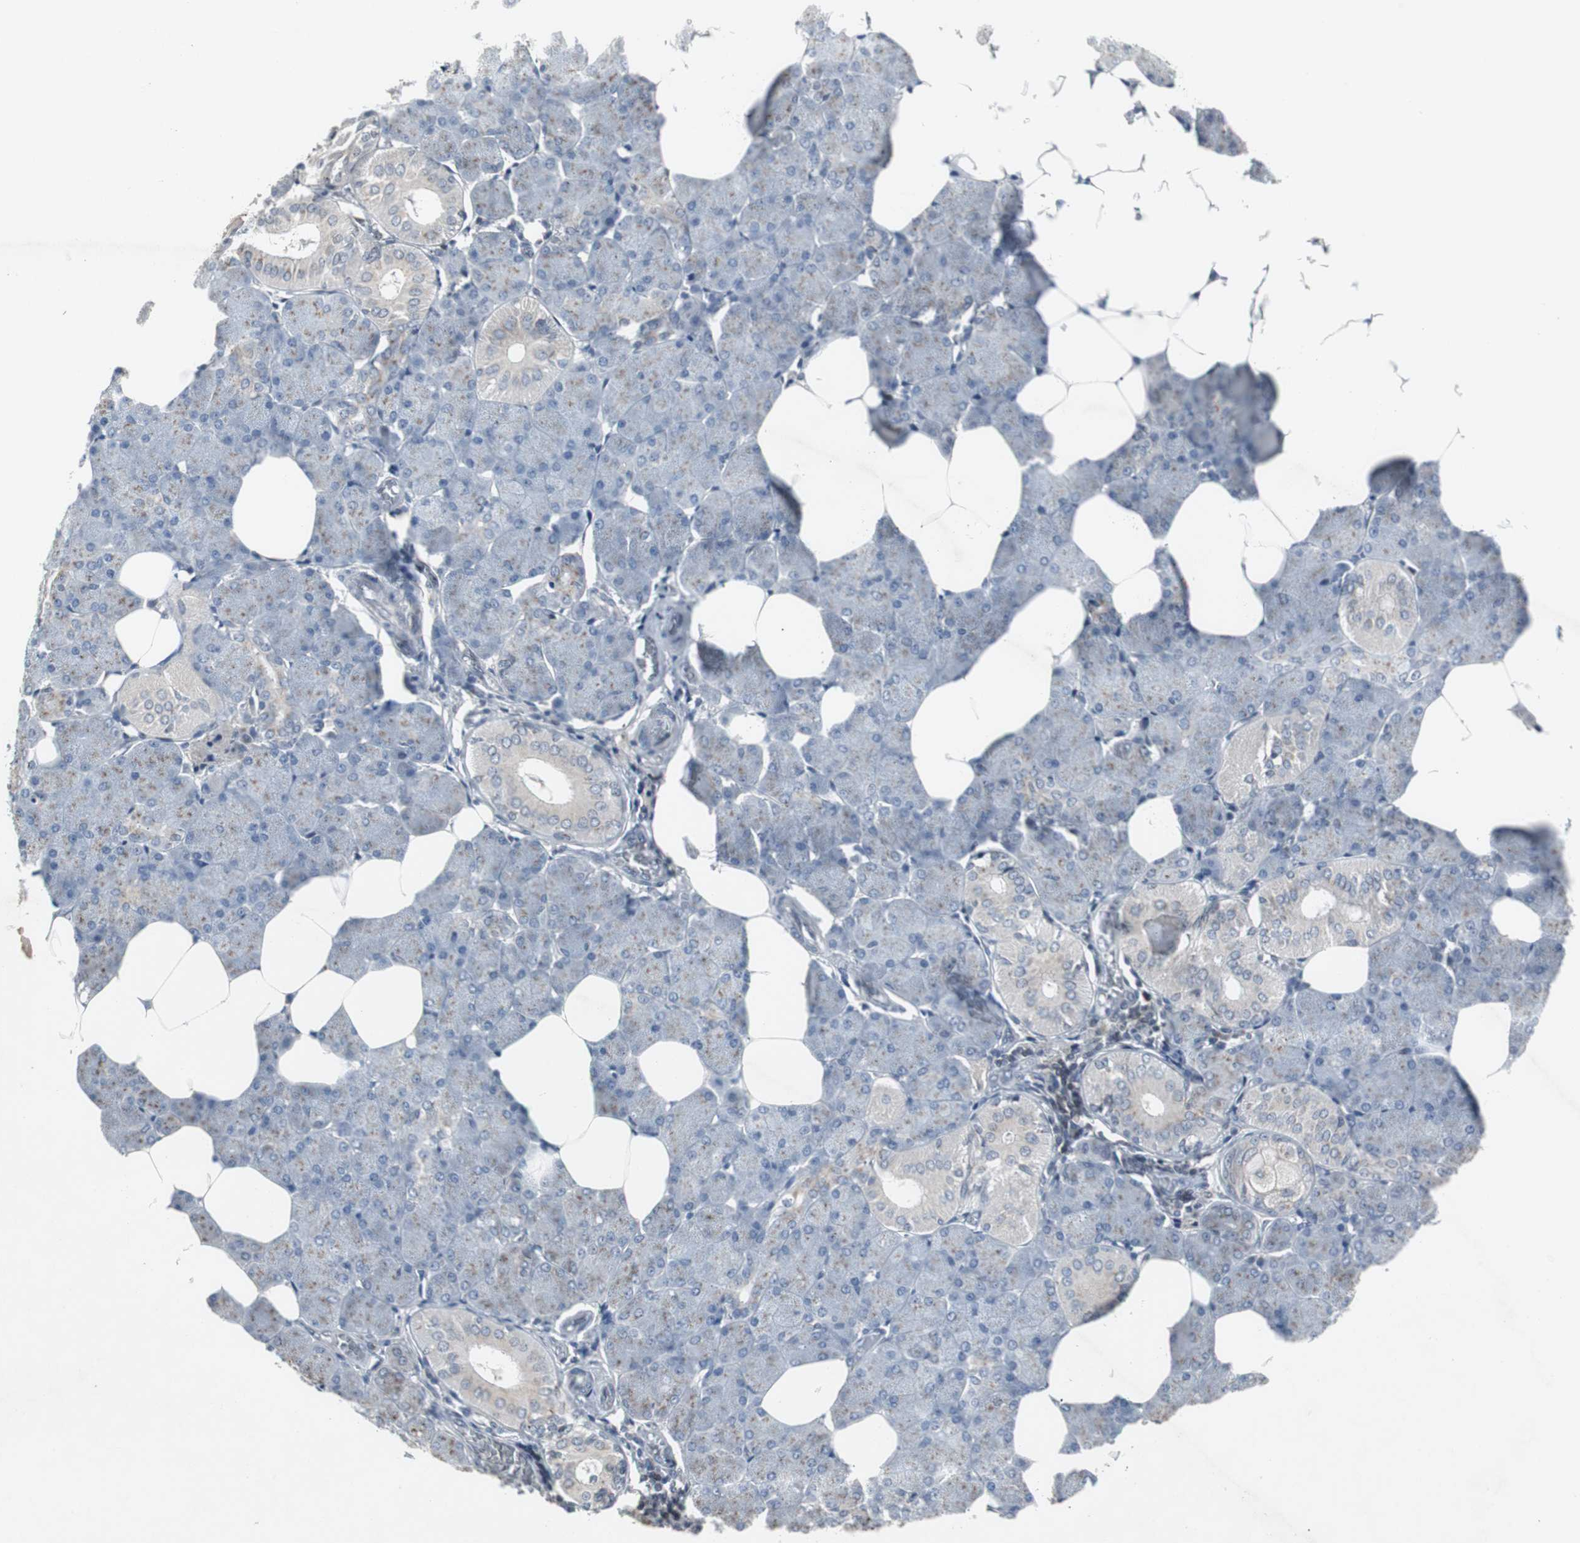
{"staining": {"intensity": "weak", "quantity": "<25%", "location": "cytoplasmic/membranous"}, "tissue": "salivary gland", "cell_type": "Glandular cells", "image_type": "normal", "snomed": [{"axis": "morphology", "description": "Normal tissue, NOS"}, {"axis": "morphology", "description": "Adenoma, NOS"}, {"axis": "topography", "description": "Salivary gland"}], "caption": "An immunohistochemistry histopathology image of benign salivary gland is shown. There is no staining in glandular cells of salivary gland.", "gene": "ZNF396", "patient": {"sex": "female", "age": 32}}